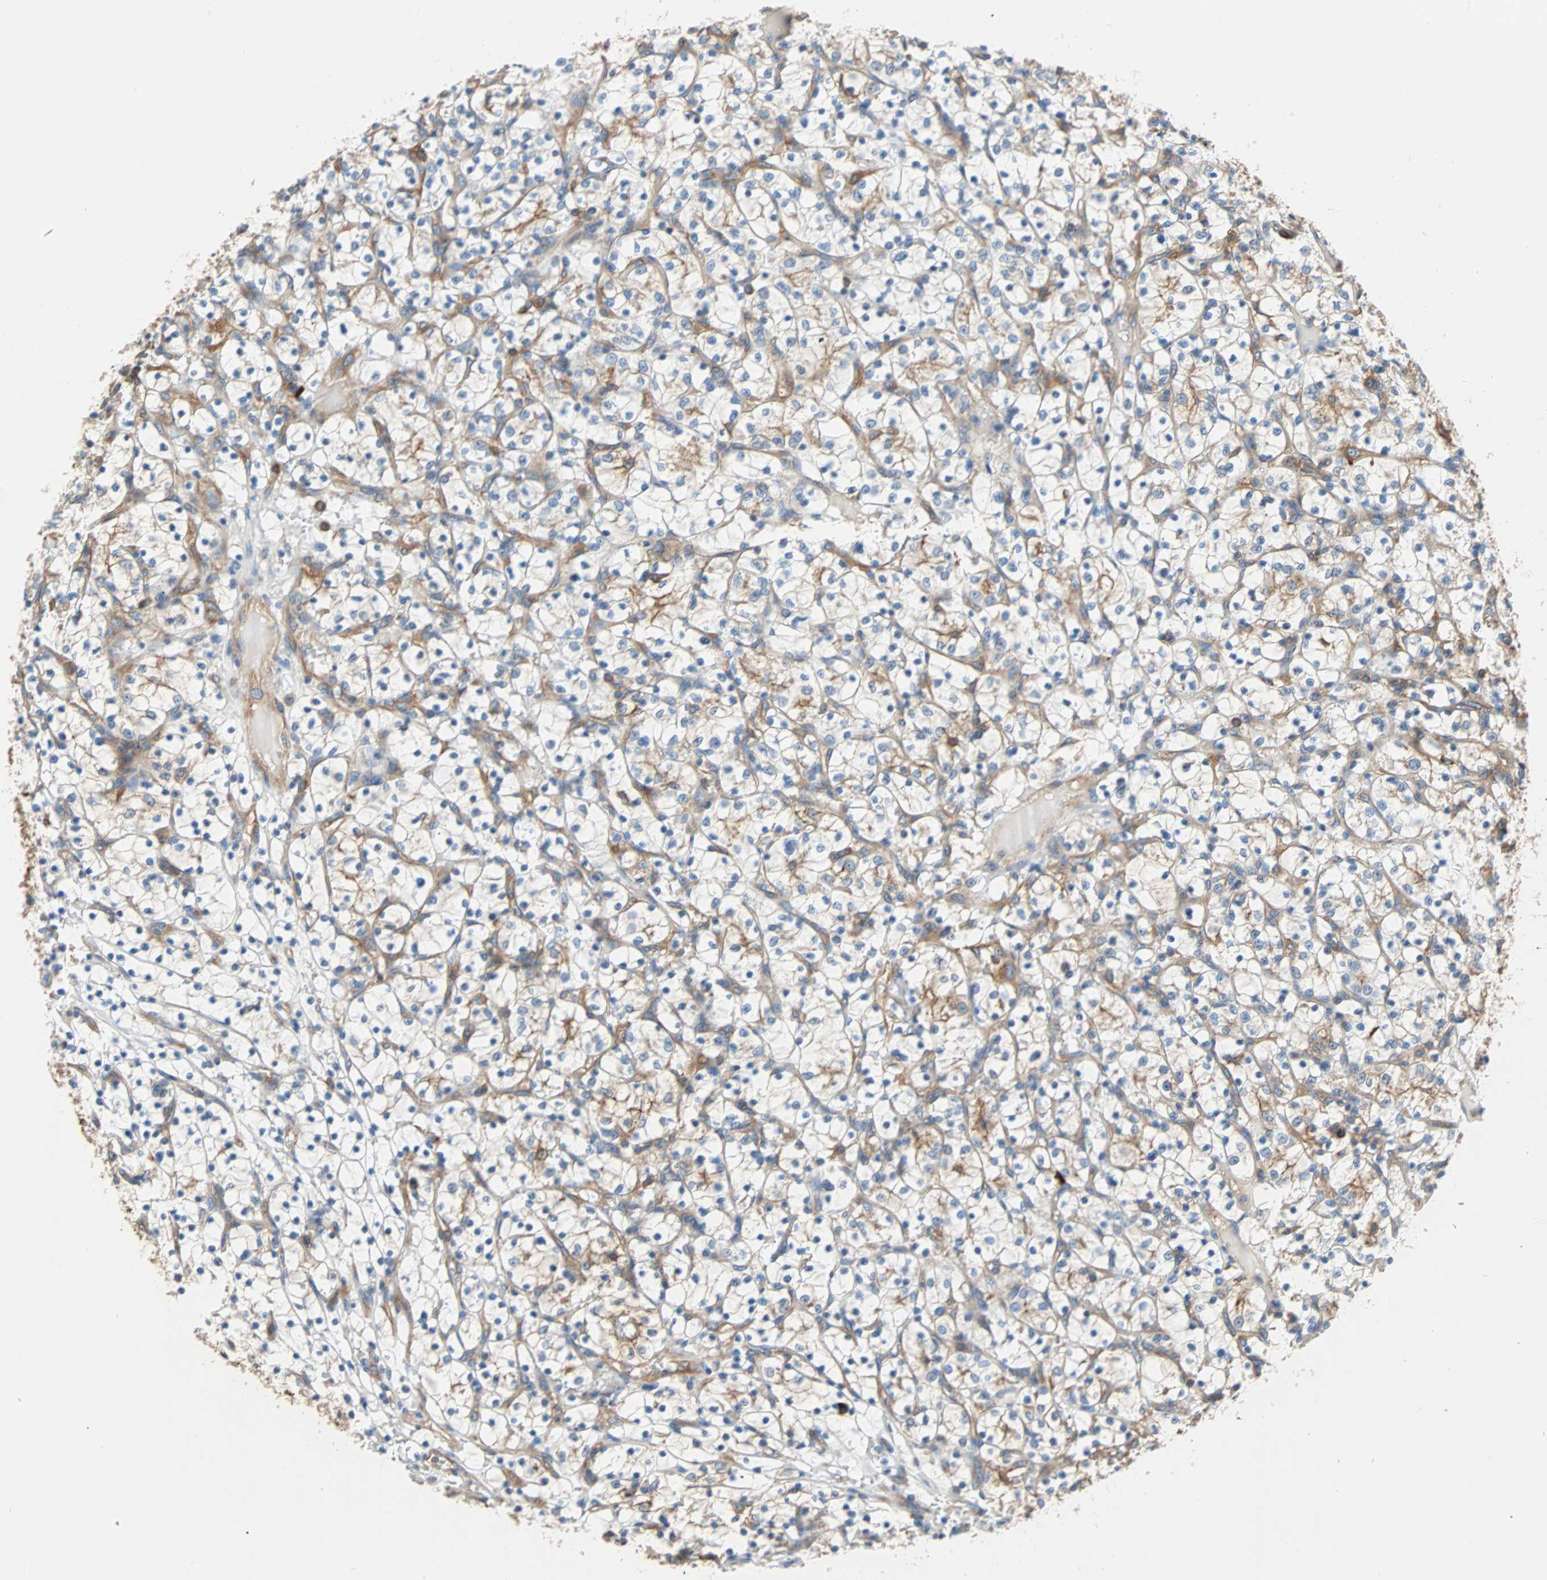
{"staining": {"intensity": "negative", "quantity": "none", "location": "none"}, "tissue": "renal cancer", "cell_type": "Tumor cells", "image_type": "cancer", "snomed": [{"axis": "morphology", "description": "Adenocarcinoma, NOS"}, {"axis": "topography", "description": "Kidney"}], "caption": "Immunohistochemistry (IHC) photomicrograph of human renal cancer stained for a protein (brown), which shows no staining in tumor cells. (Stains: DAB immunohistochemistry with hematoxylin counter stain, Microscopy: brightfield microscopy at high magnification).", "gene": "EEF2", "patient": {"sex": "female", "age": 69}}